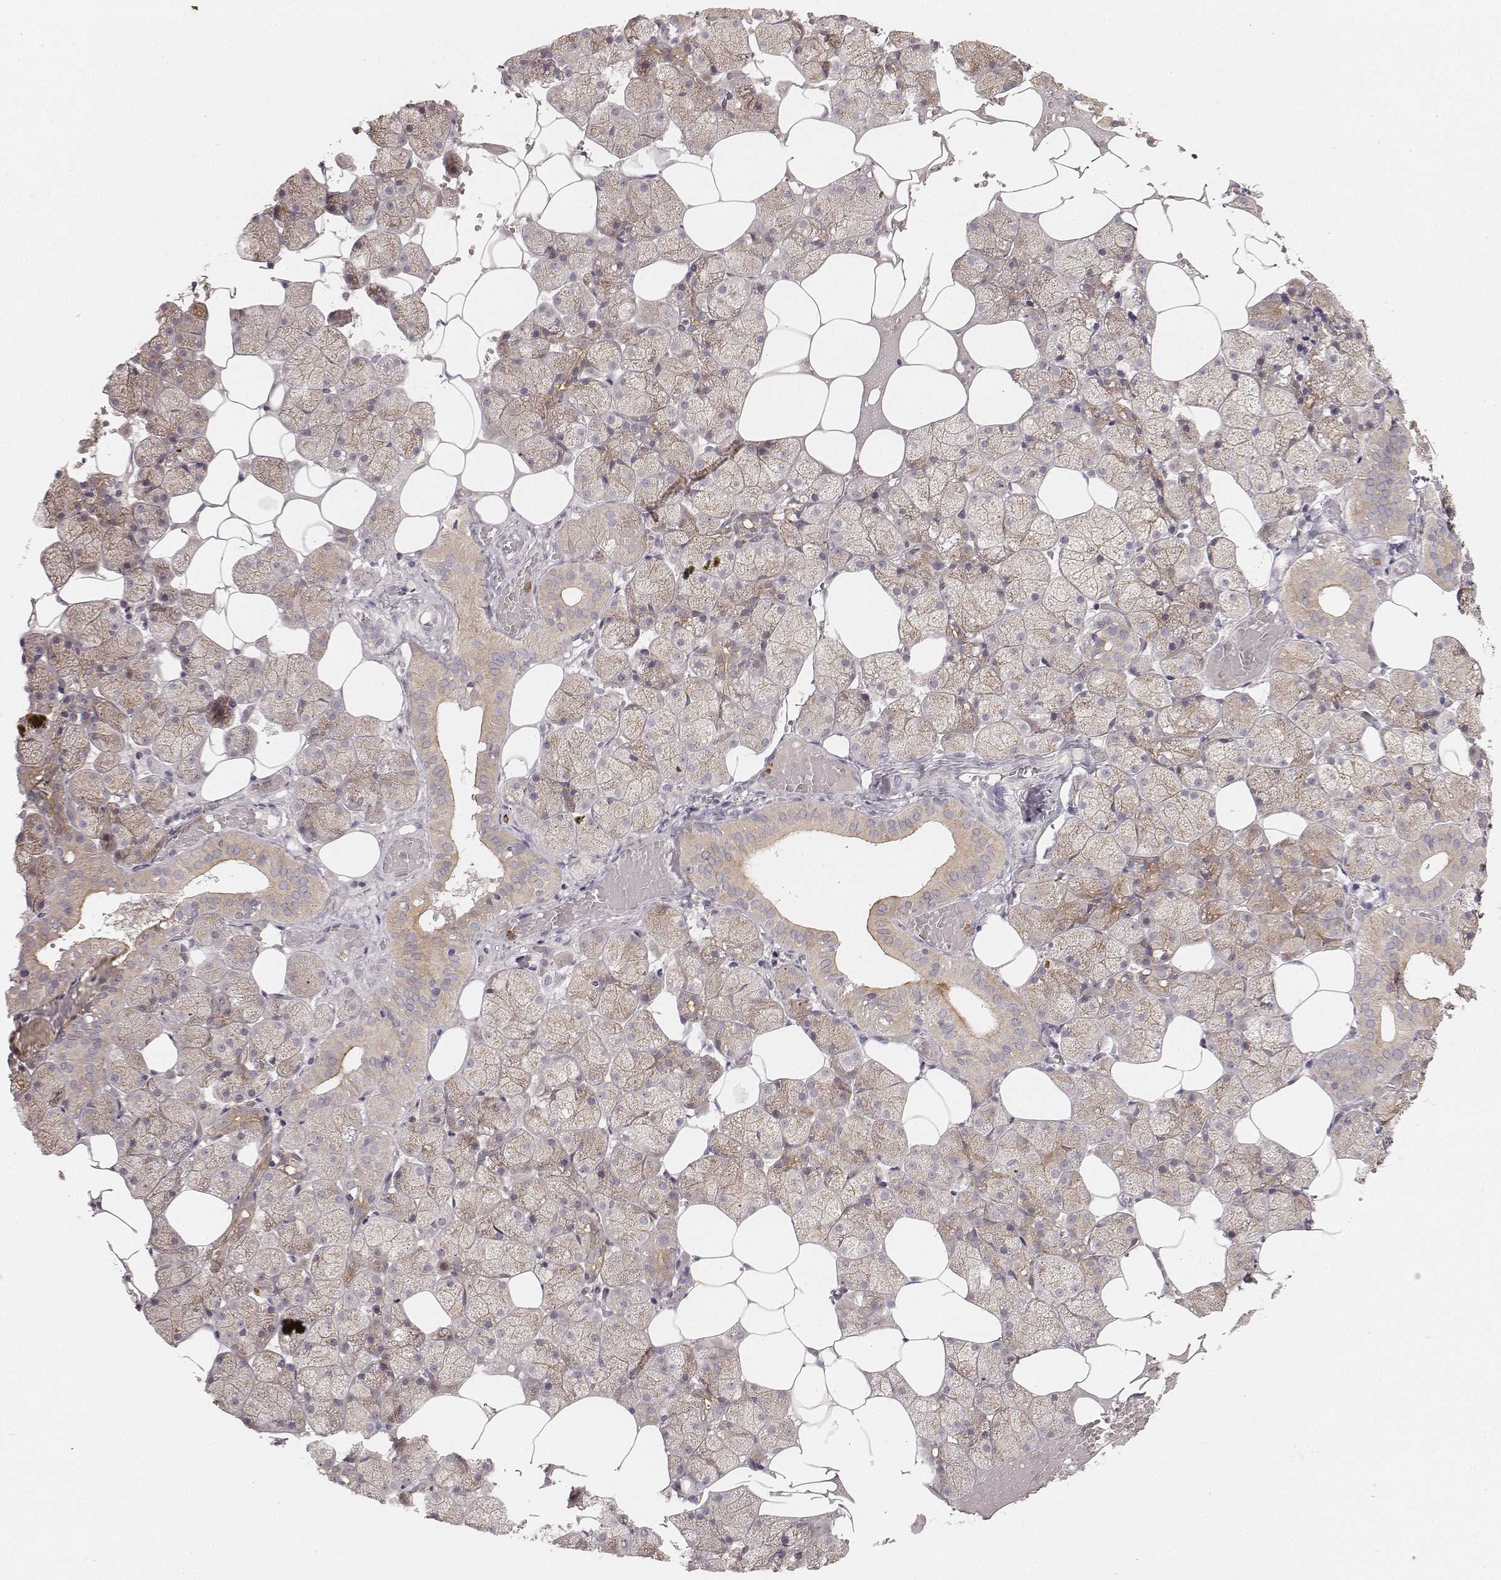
{"staining": {"intensity": "weak", "quantity": ">75%", "location": "cytoplasmic/membranous"}, "tissue": "salivary gland", "cell_type": "Glandular cells", "image_type": "normal", "snomed": [{"axis": "morphology", "description": "Normal tissue, NOS"}, {"axis": "topography", "description": "Salivary gland"}], "caption": "This micrograph displays immunohistochemistry (IHC) staining of normal human salivary gland, with low weak cytoplasmic/membranous staining in approximately >75% of glandular cells.", "gene": "ABCA7", "patient": {"sex": "male", "age": 38}}